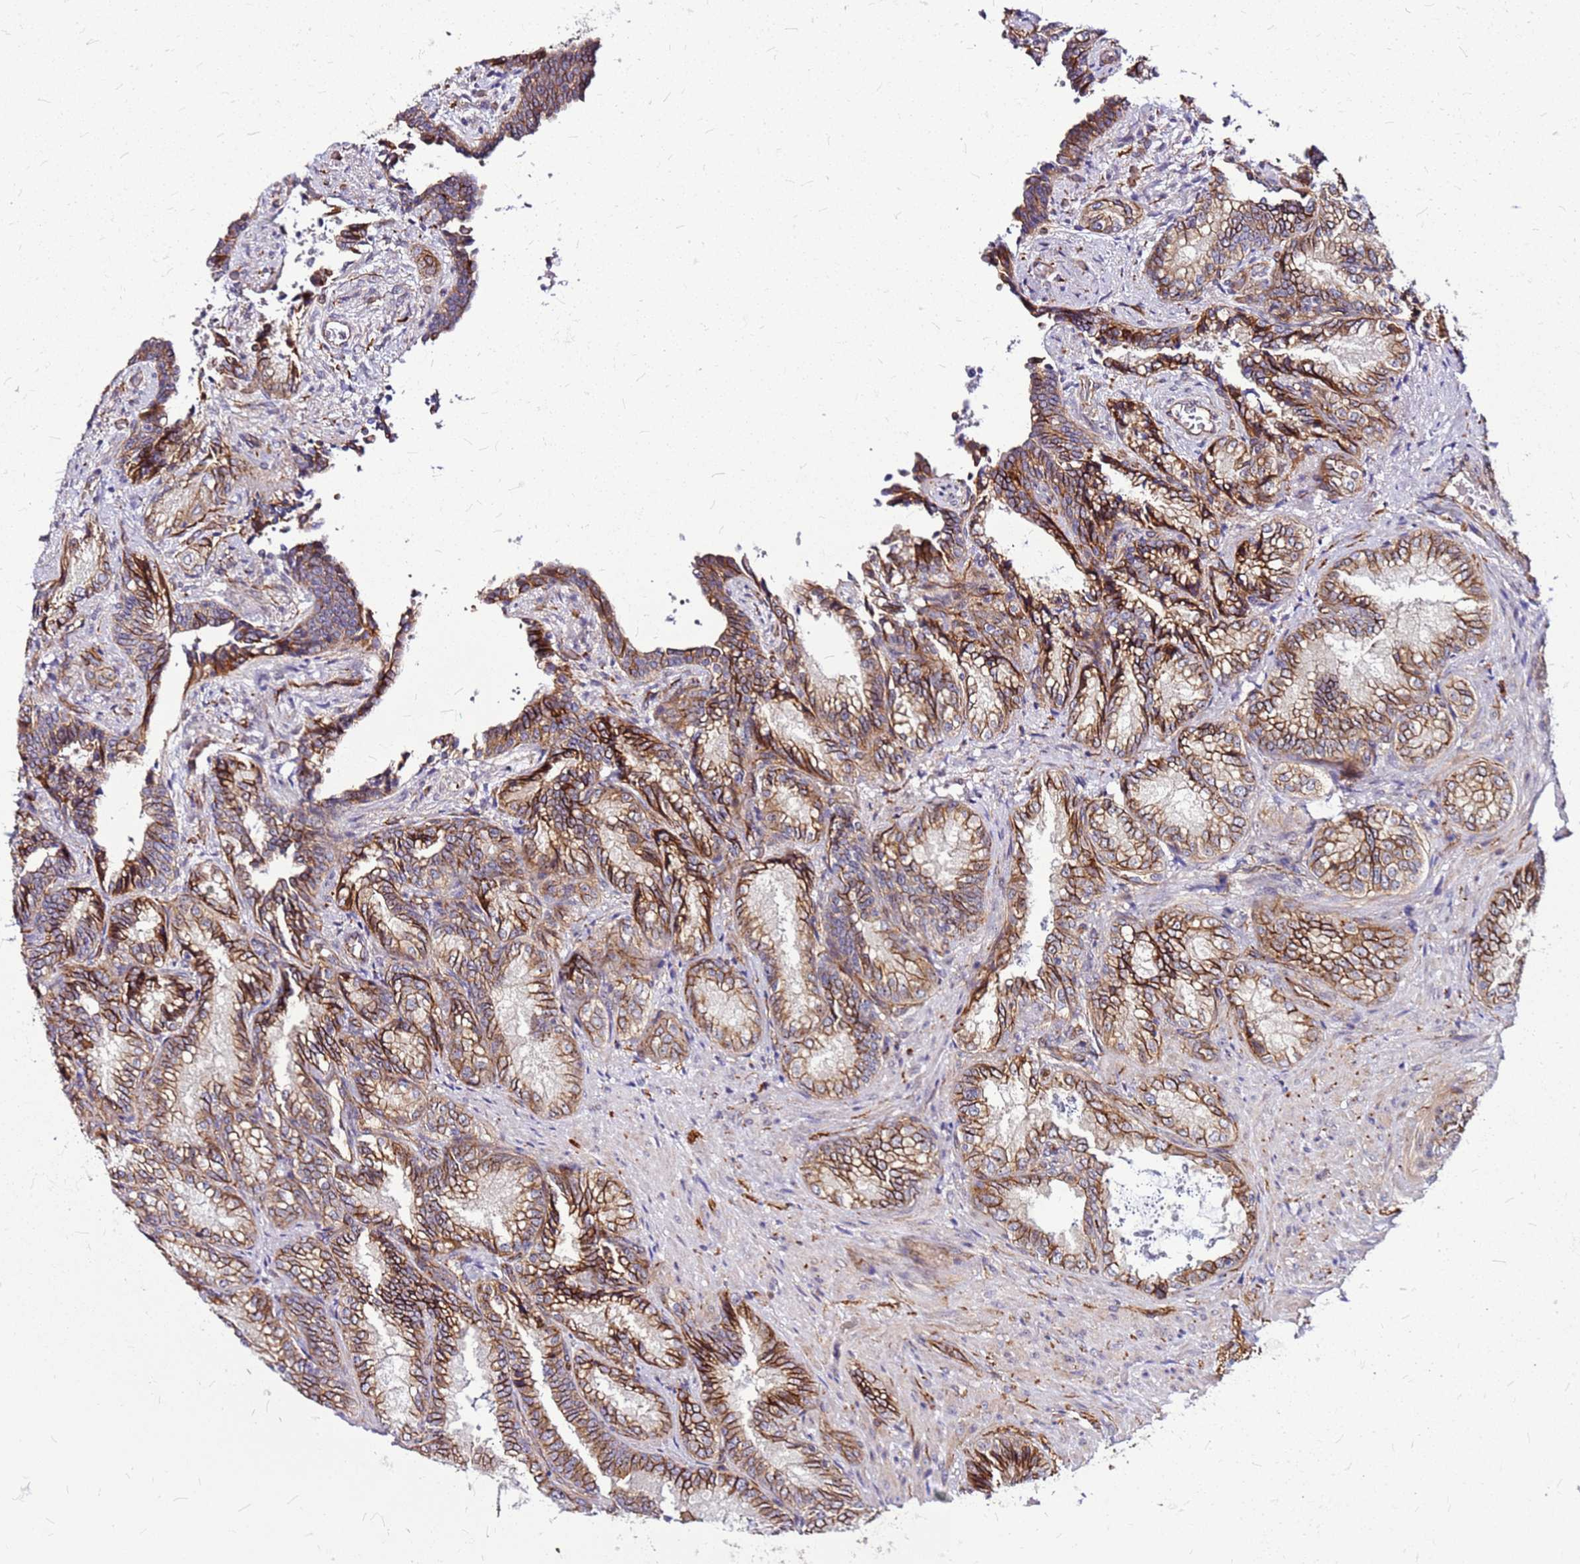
{"staining": {"intensity": "moderate", "quantity": ">75%", "location": "cytoplasmic/membranous"}, "tissue": "seminal vesicle", "cell_type": "Glandular cells", "image_type": "normal", "snomed": [{"axis": "morphology", "description": "Normal tissue, NOS"}, {"axis": "topography", "description": "Seminal veicle"}], "caption": "Immunohistochemistry (IHC) of unremarkable human seminal vesicle displays medium levels of moderate cytoplasmic/membranous positivity in approximately >75% of glandular cells.", "gene": "TOPAZ1", "patient": {"sex": "male", "age": 58}}